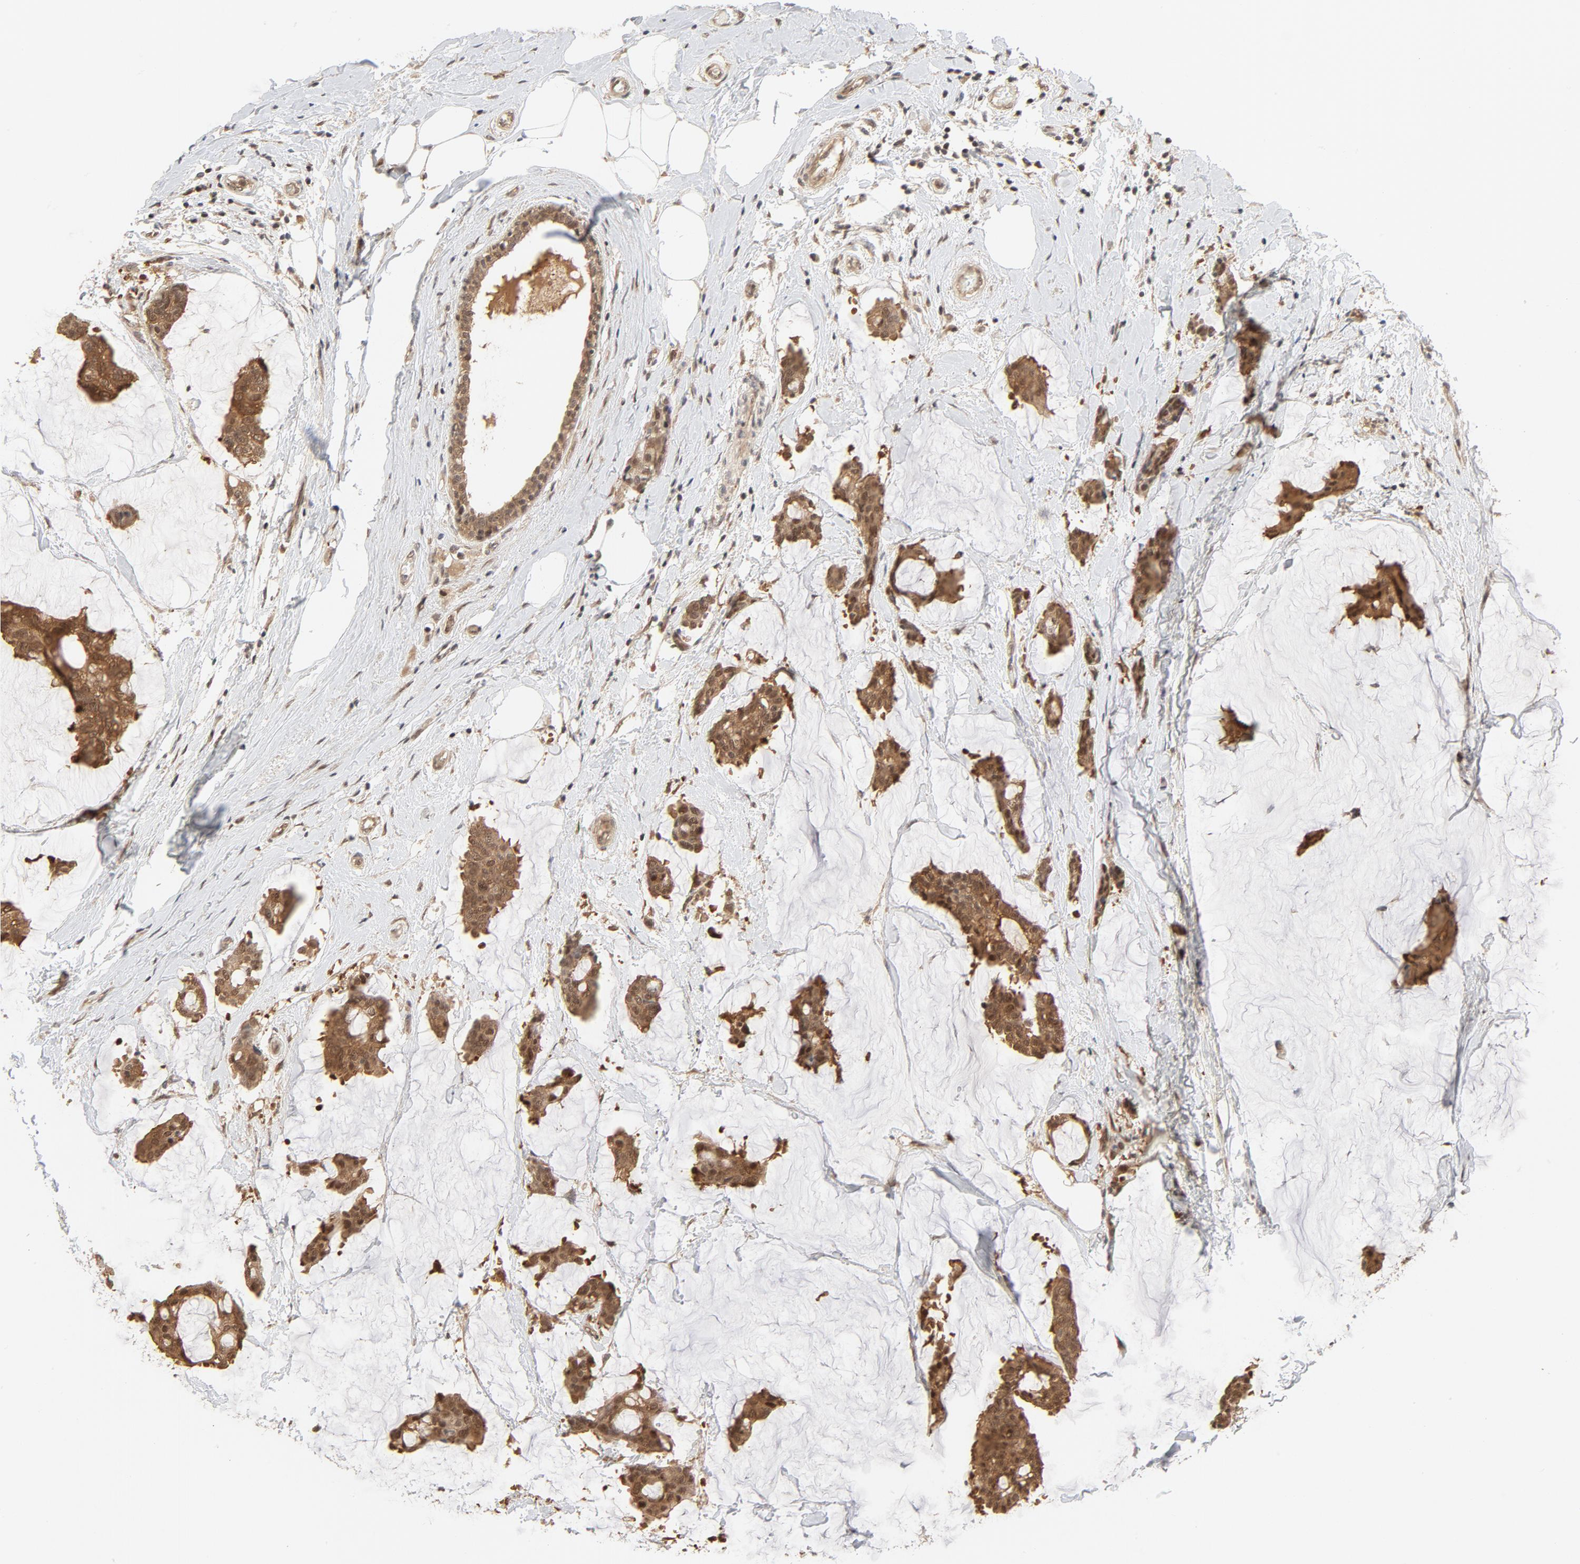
{"staining": {"intensity": "strong", "quantity": "25%-75%", "location": "cytoplasmic/membranous,nuclear"}, "tissue": "breast cancer", "cell_type": "Tumor cells", "image_type": "cancer", "snomed": [{"axis": "morphology", "description": "Duct carcinoma"}, {"axis": "topography", "description": "Breast"}], "caption": "This is an image of immunohistochemistry (IHC) staining of intraductal carcinoma (breast), which shows strong staining in the cytoplasmic/membranous and nuclear of tumor cells.", "gene": "NEDD8", "patient": {"sex": "female", "age": 93}}